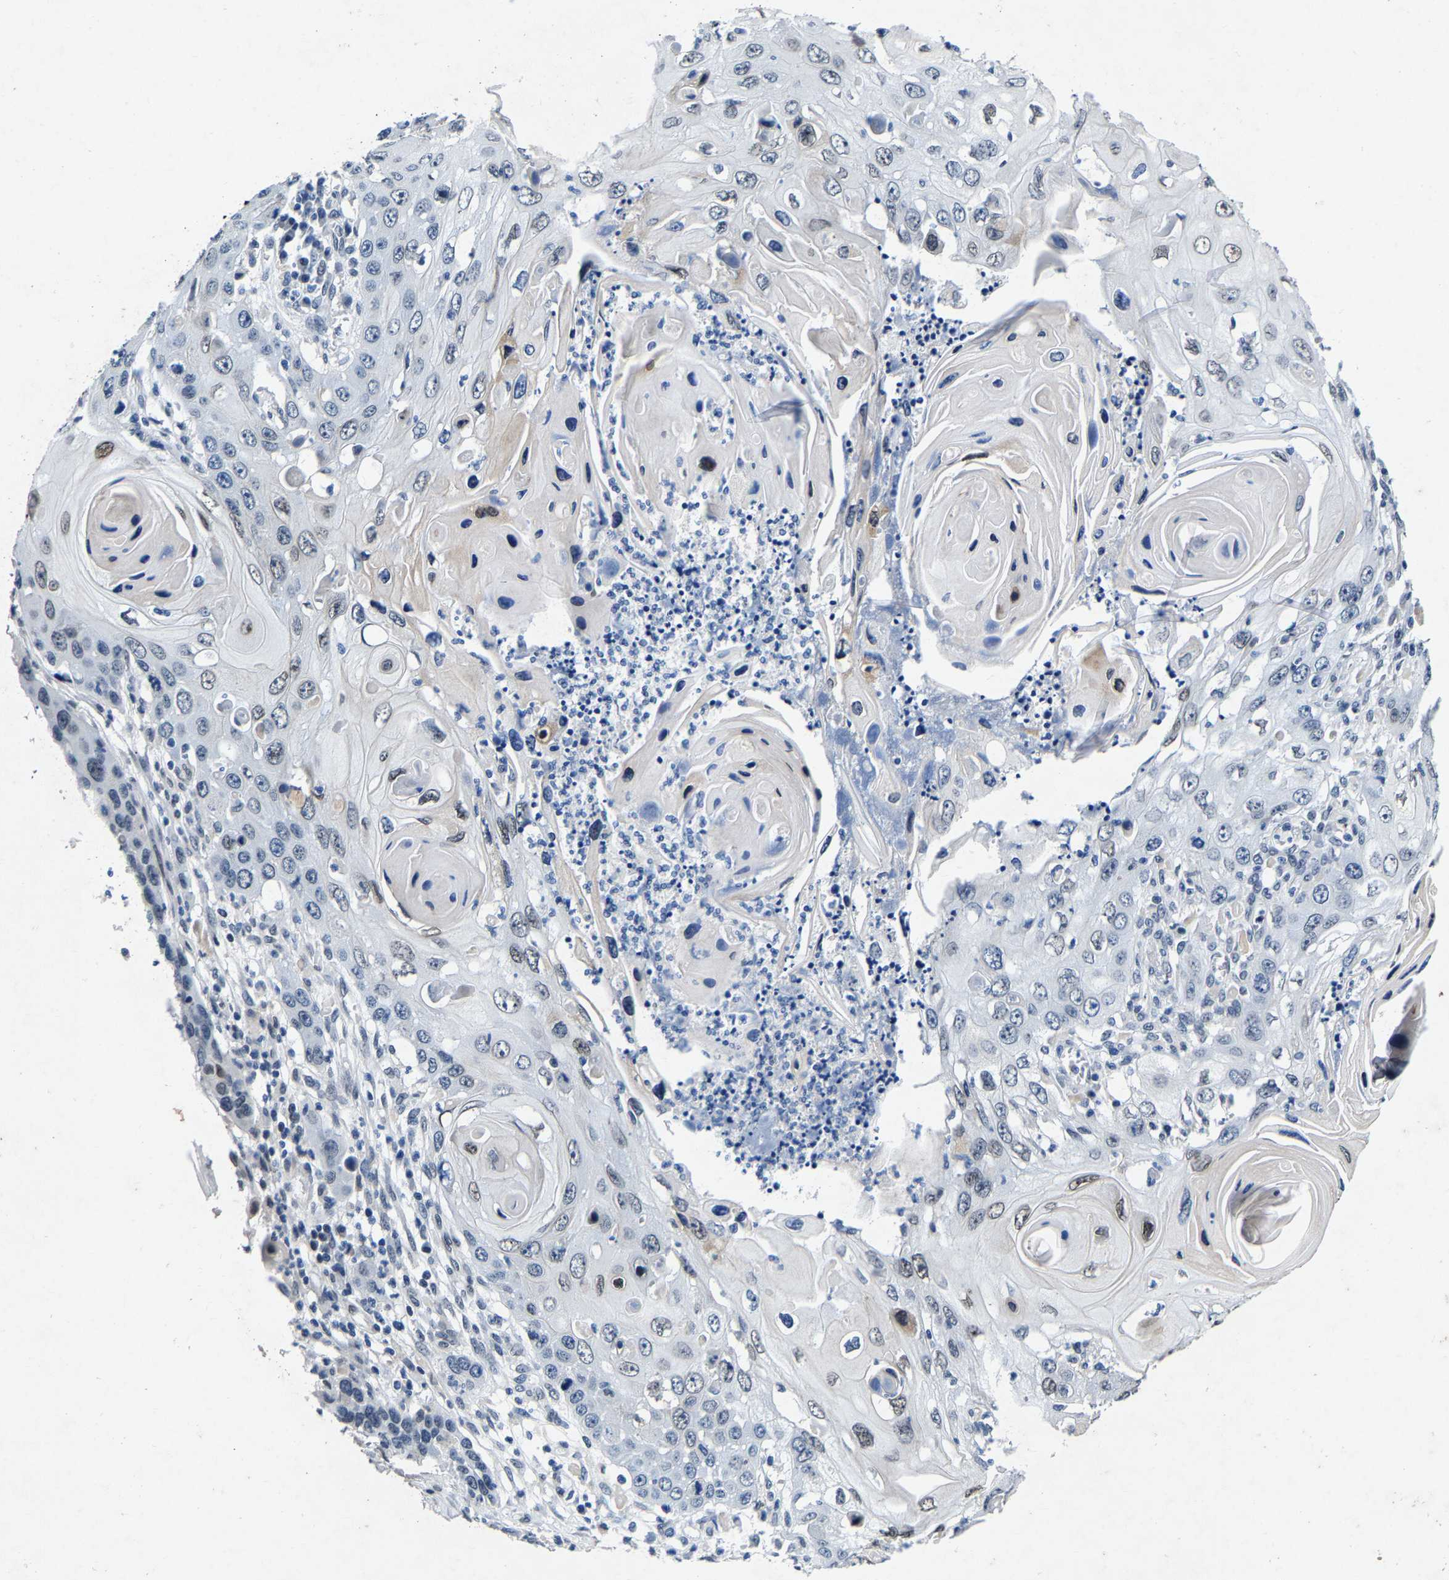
{"staining": {"intensity": "weak", "quantity": "<25%", "location": "nuclear"}, "tissue": "skin cancer", "cell_type": "Tumor cells", "image_type": "cancer", "snomed": [{"axis": "morphology", "description": "Squamous cell carcinoma, NOS"}, {"axis": "topography", "description": "Skin"}], "caption": "A high-resolution image shows immunohistochemistry staining of skin cancer, which reveals no significant staining in tumor cells. Brightfield microscopy of immunohistochemistry (IHC) stained with DAB (brown) and hematoxylin (blue), captured at high magnification.", "gene": "UBN2", "patient": {"sex": "male", "age": 55}}